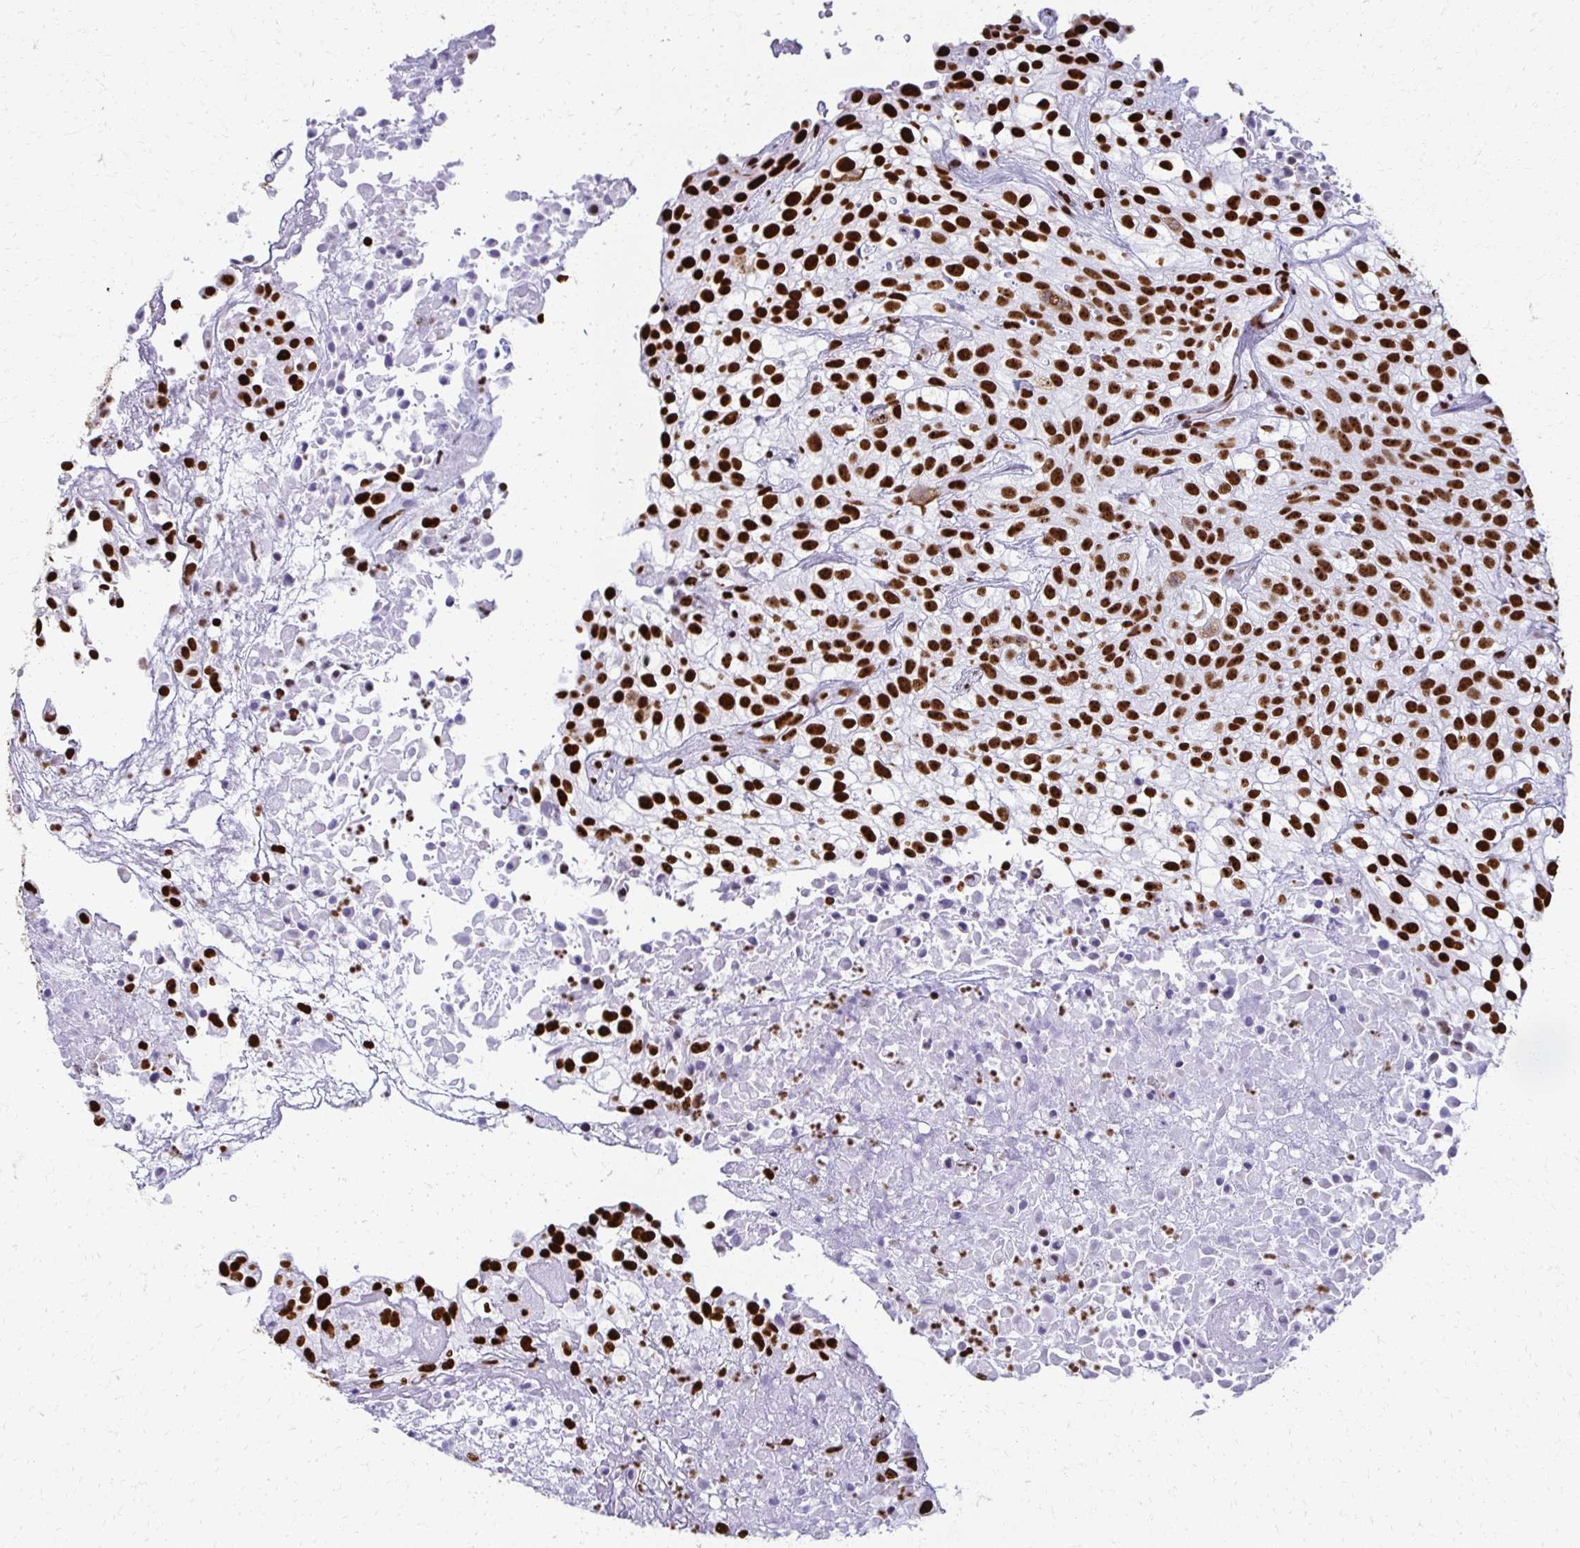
{"staining": {"intensity": "strong", "quantity": ">75%", "location": "nuclear"}, "tissue": "urothelial cancer", "cell_type": "Tumor cells", "image_type": "cancer", "snomed": [{"axis": "morphology", "description": "Urothelial carcinoma, High grade"}, {"axis": "topography", "description": "Urinary bladder"}], "caption": "Strong nuclear expression for a protein is identified in about >75% of tumor cells of high-grade urothelial carcinoma using immunohistochemistry (IHC).", "gene": "NONO", "patient": {"sex": "male", "age": 56}}